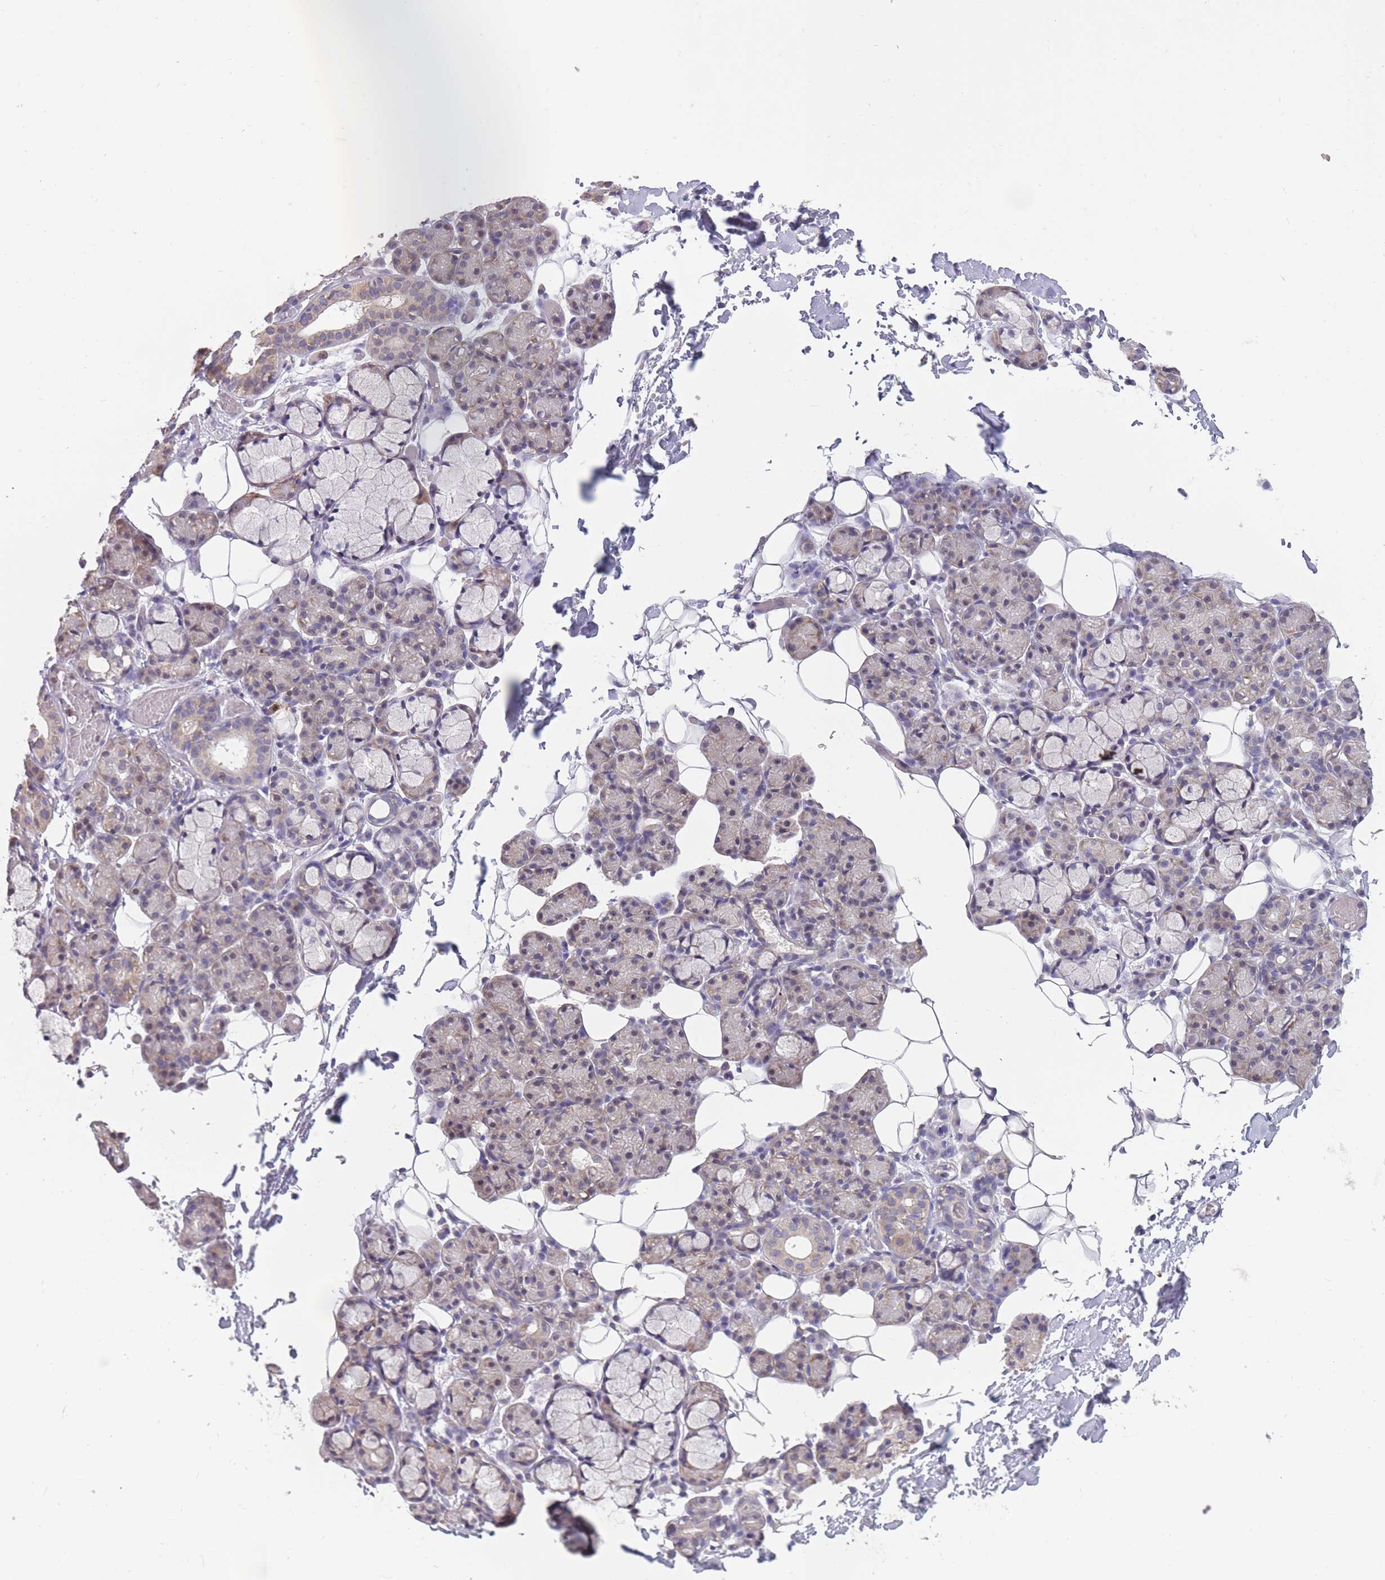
{"staining": {"intensity": "moderate", "quantity": "<25%", "location": "cytoplasmic/membranous"}, "tissue": "salivary gland", "cell_type": "Glandular cells", "image_type": "normal", "snomed": [{"axis": "morphology", "description": "Normal tissue, NOS"}, {"axis": "topography", "description": "Salivary gland"}], "caption": "High-magnification brightfield microscopy of benign salivary gland stained with DAB (3,3'-diaminobenzidine) (brown) and counterstained with hematoxylin (blue). glandular cells exhibit moderate cytoplasmic/membranous staining is appreciated in about<25% of cells.", "gene": "ZNF662", "patient": {"sex": "male", "age": 63}}